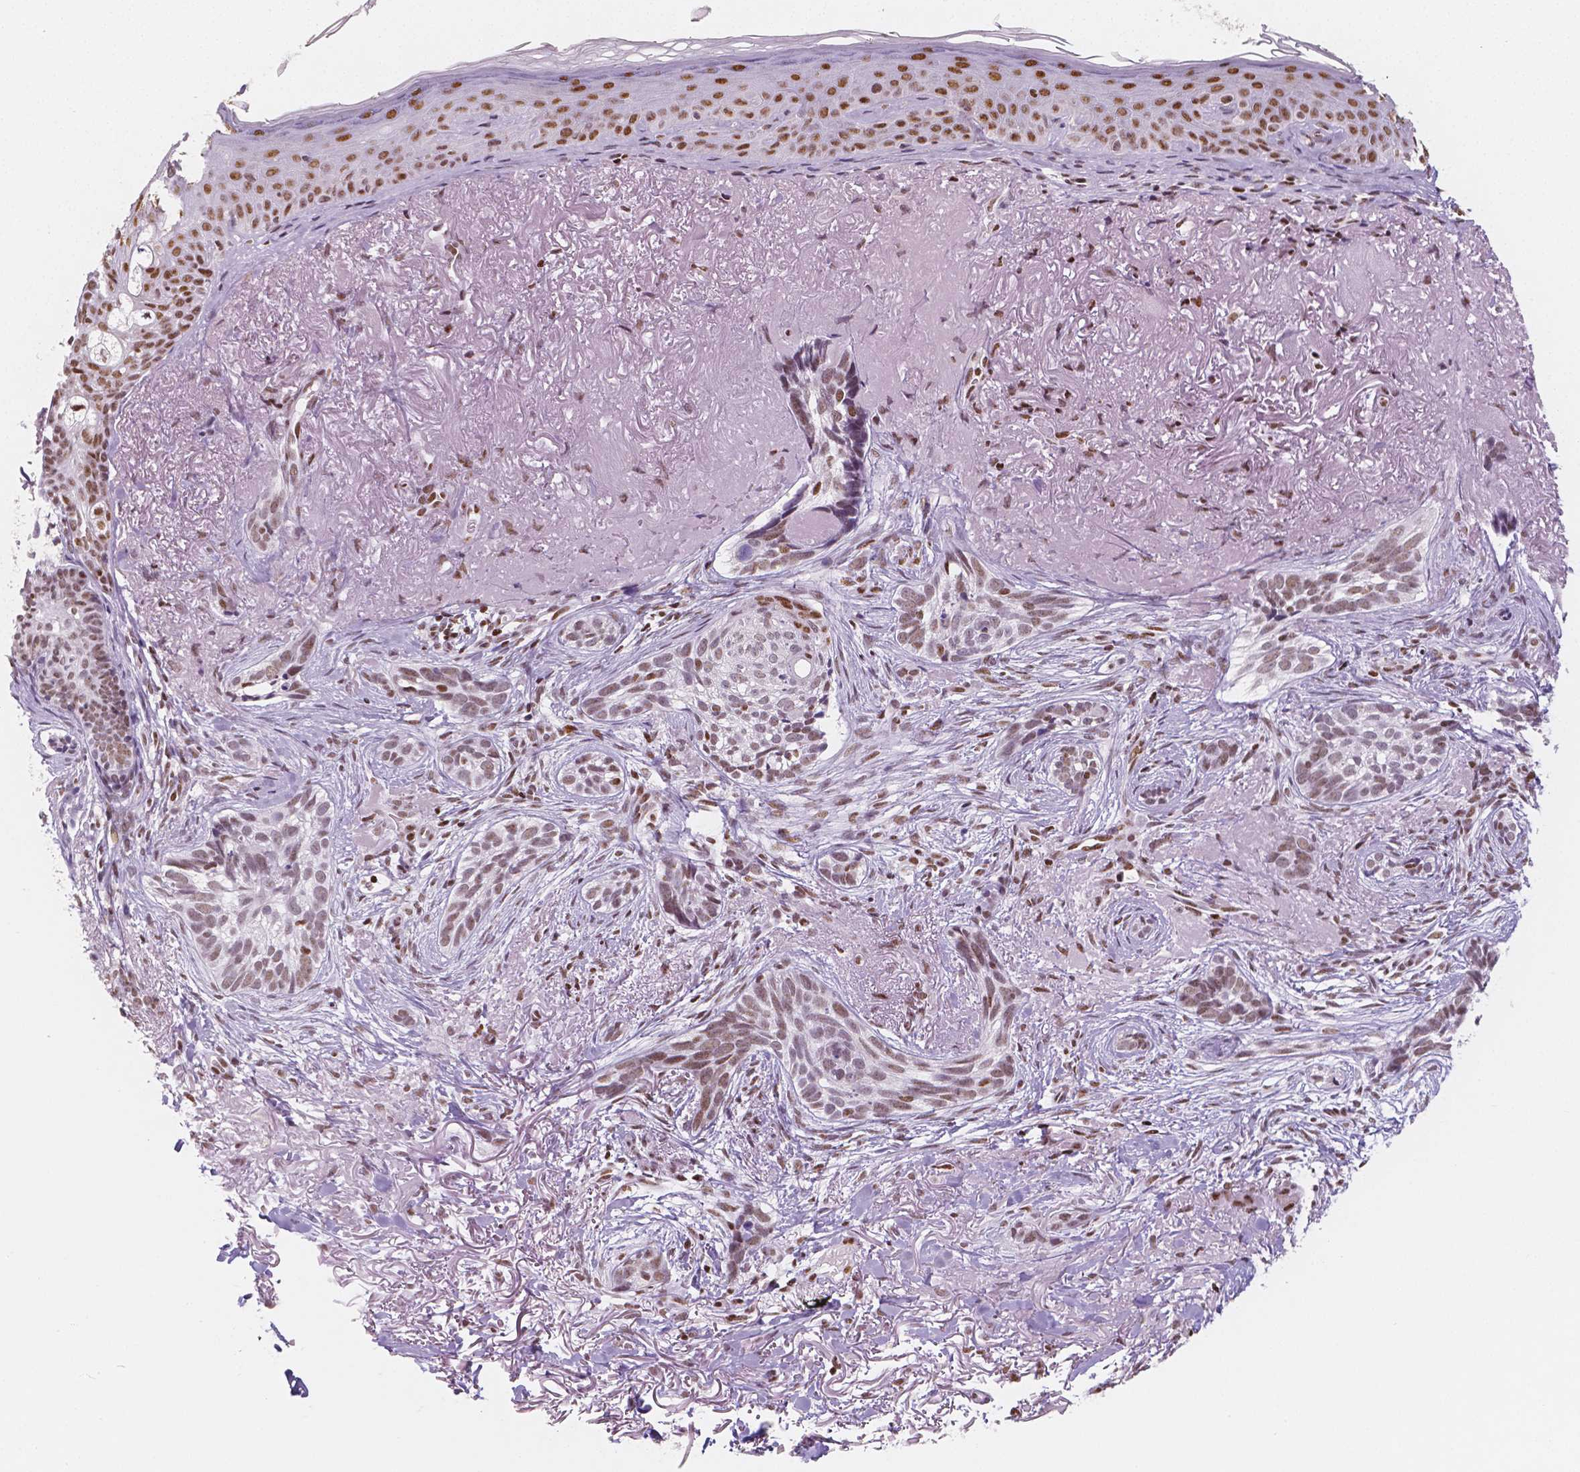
{"staining": {"intensity": "moderate", "quantity": "25%-75%", "location": "nuclear"}, "tissue": "skin cancer", "cell_type": "Tumor cells", "image_type": "cancer", "snomed": [{"axis": "morphology", "description": "Basal cell carcinoma"}, {"axis": "morphology", "description": "BCC, high aggressive"}, {"axis": "topography", "description": "Skin"}], "caption": "A brown stain labels moderate nuclear expression of a protein in basal cell carcinoma (skin) tumor cells.", "gene": "HDAC1", "patient": {"sex": "female", "age": 86}}